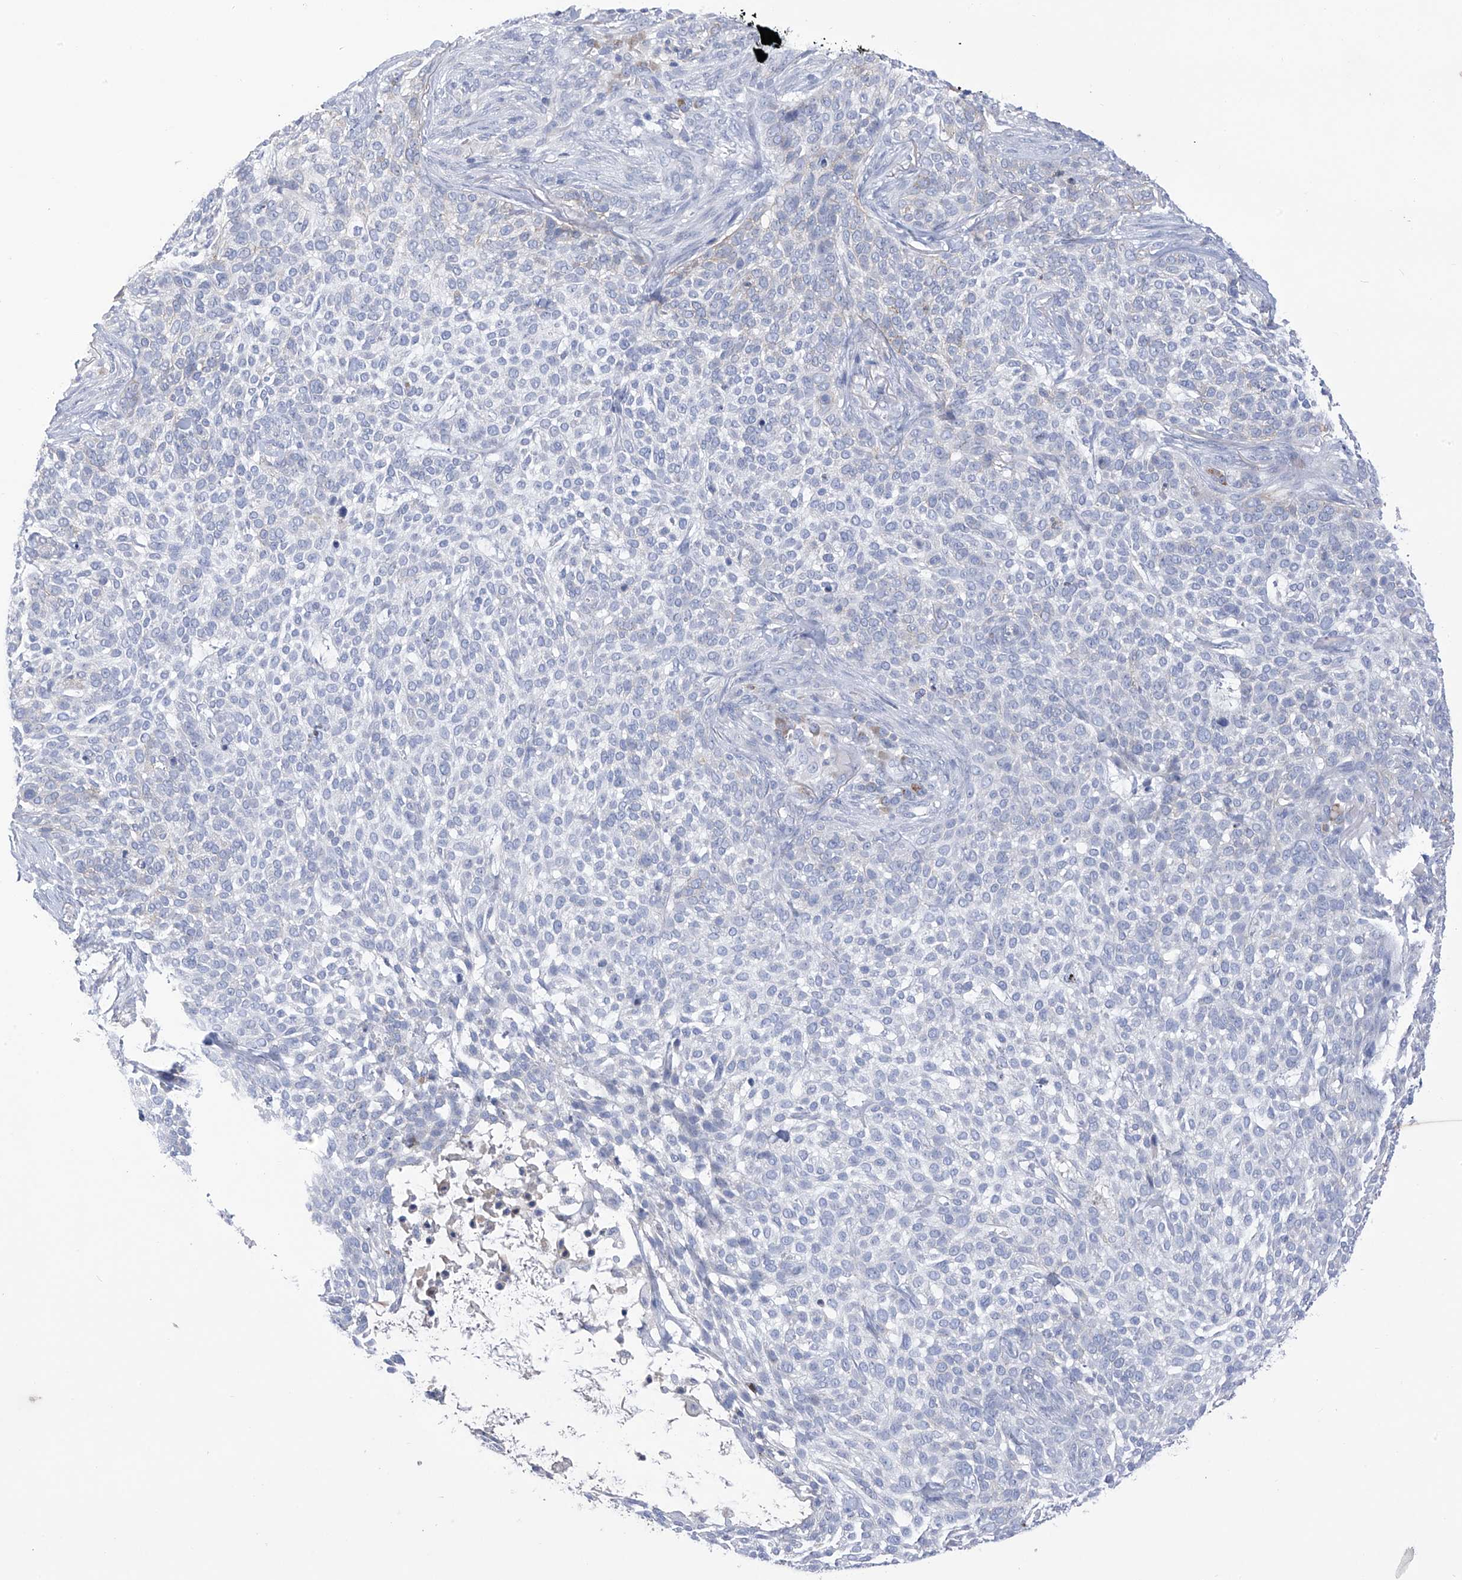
{"staining": {"intensity": "negative", "quantity": "none", "location": "none"}, "tissue": "skin cancer", "cell_type": "Tumor cells", "image_type": "cancer", "snomed": [{"axis": "morphology", "description": "Basal cell carcinoma"}, {"axis": "topography", "description": "Skin"}], "caption": "Tumor cells show no significant staining in skin basal cell carcinoma. (DAB (3,3'-diaminobenzidine) immunohistochemistry (IHC), high magnification).", "gene": "SLCO4A1", "patient": {"sex": "female", "age": 64}}